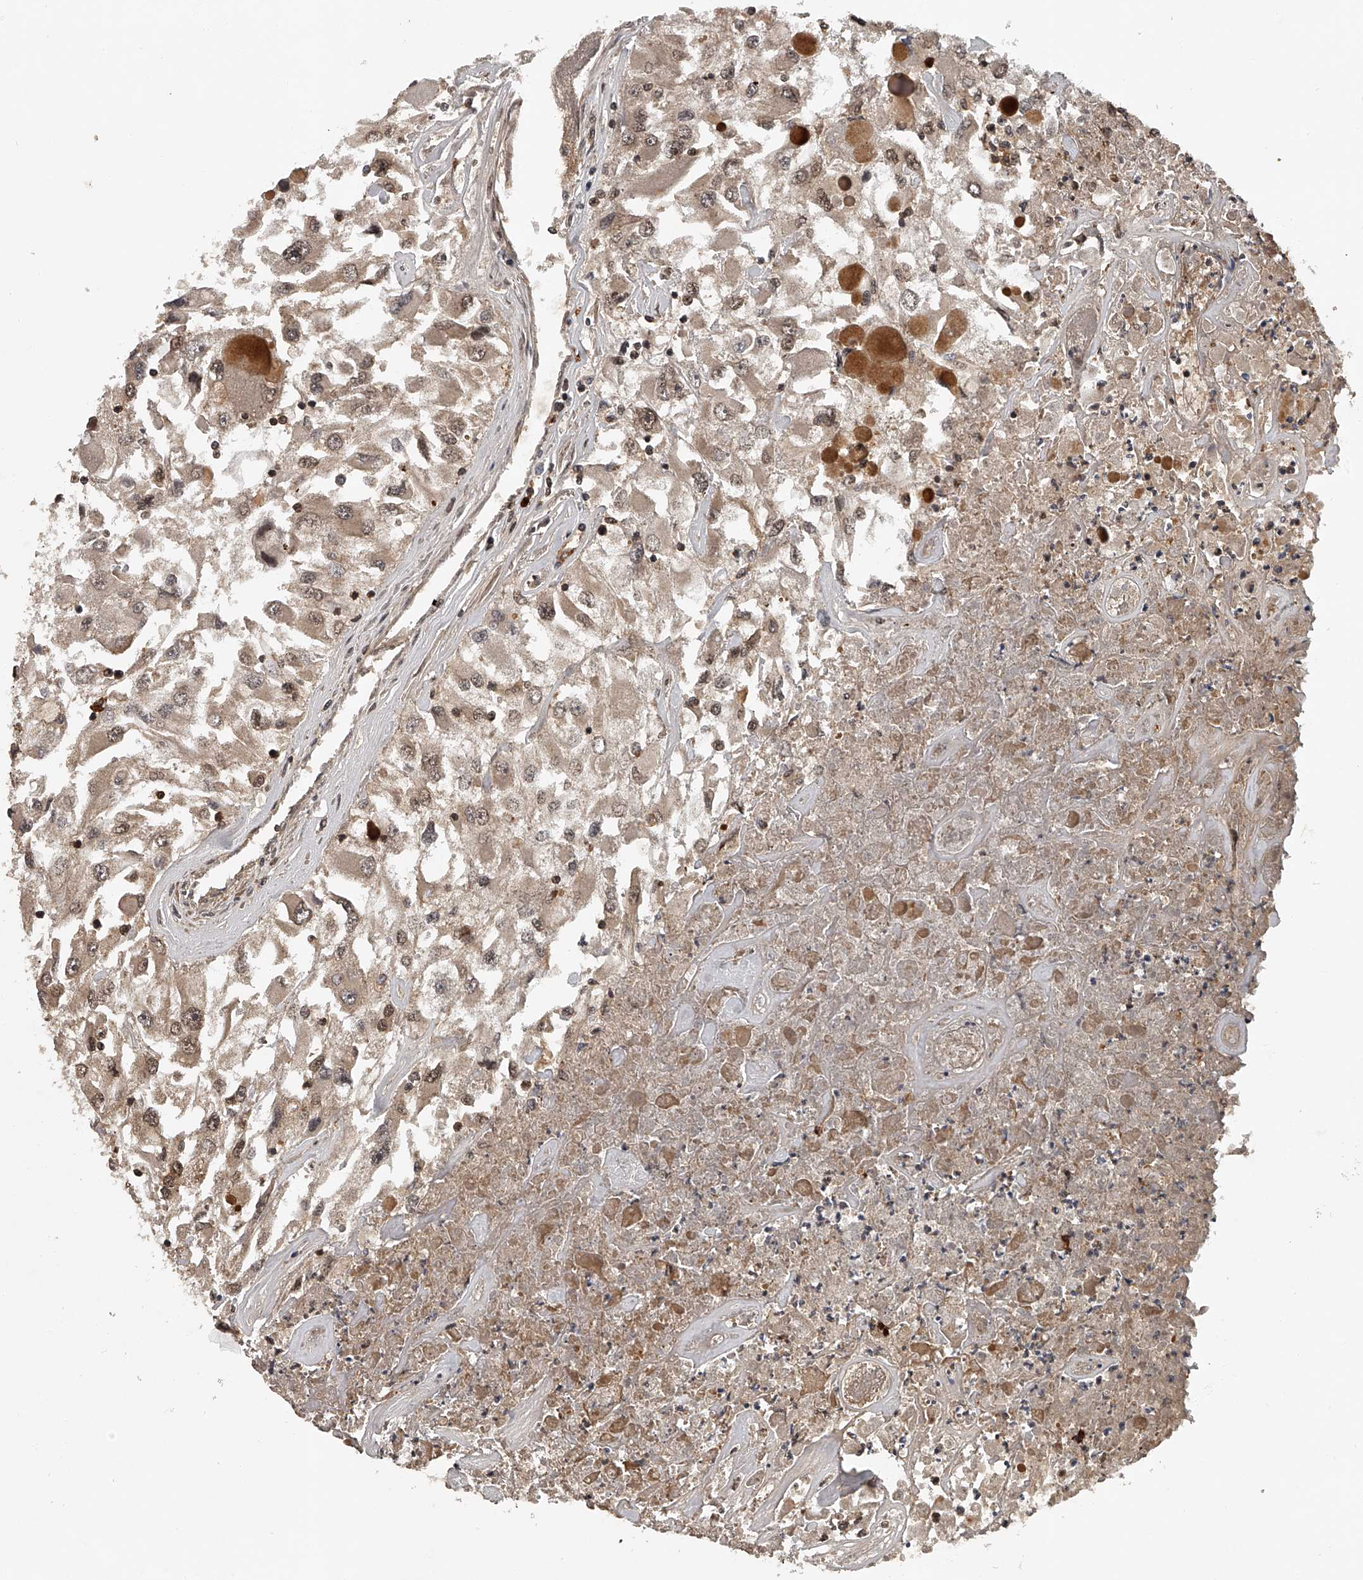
{"staining": {"intensity": "weak", "quantity": ">75%", "location": "cytoplasmic/membranous,nuclear"}, "tissue": "renal cancer", "cell_type": "Tumor cells", "image_type": "cancer", "snomed": [{"axis": "morphology", "description": "Adenocarcinoma, NOS"}, {"axis": "topography", "description": "Kidney"}], "caption": "Human renal adenocarcinoma stained for a protein (brown) displays weak cytoplasmic/membranous and nuclear positive staining in approximately >75% of tumor cells.", "gene": "PLEKHG1", "patient": {"sex": "female", "age": 52}}